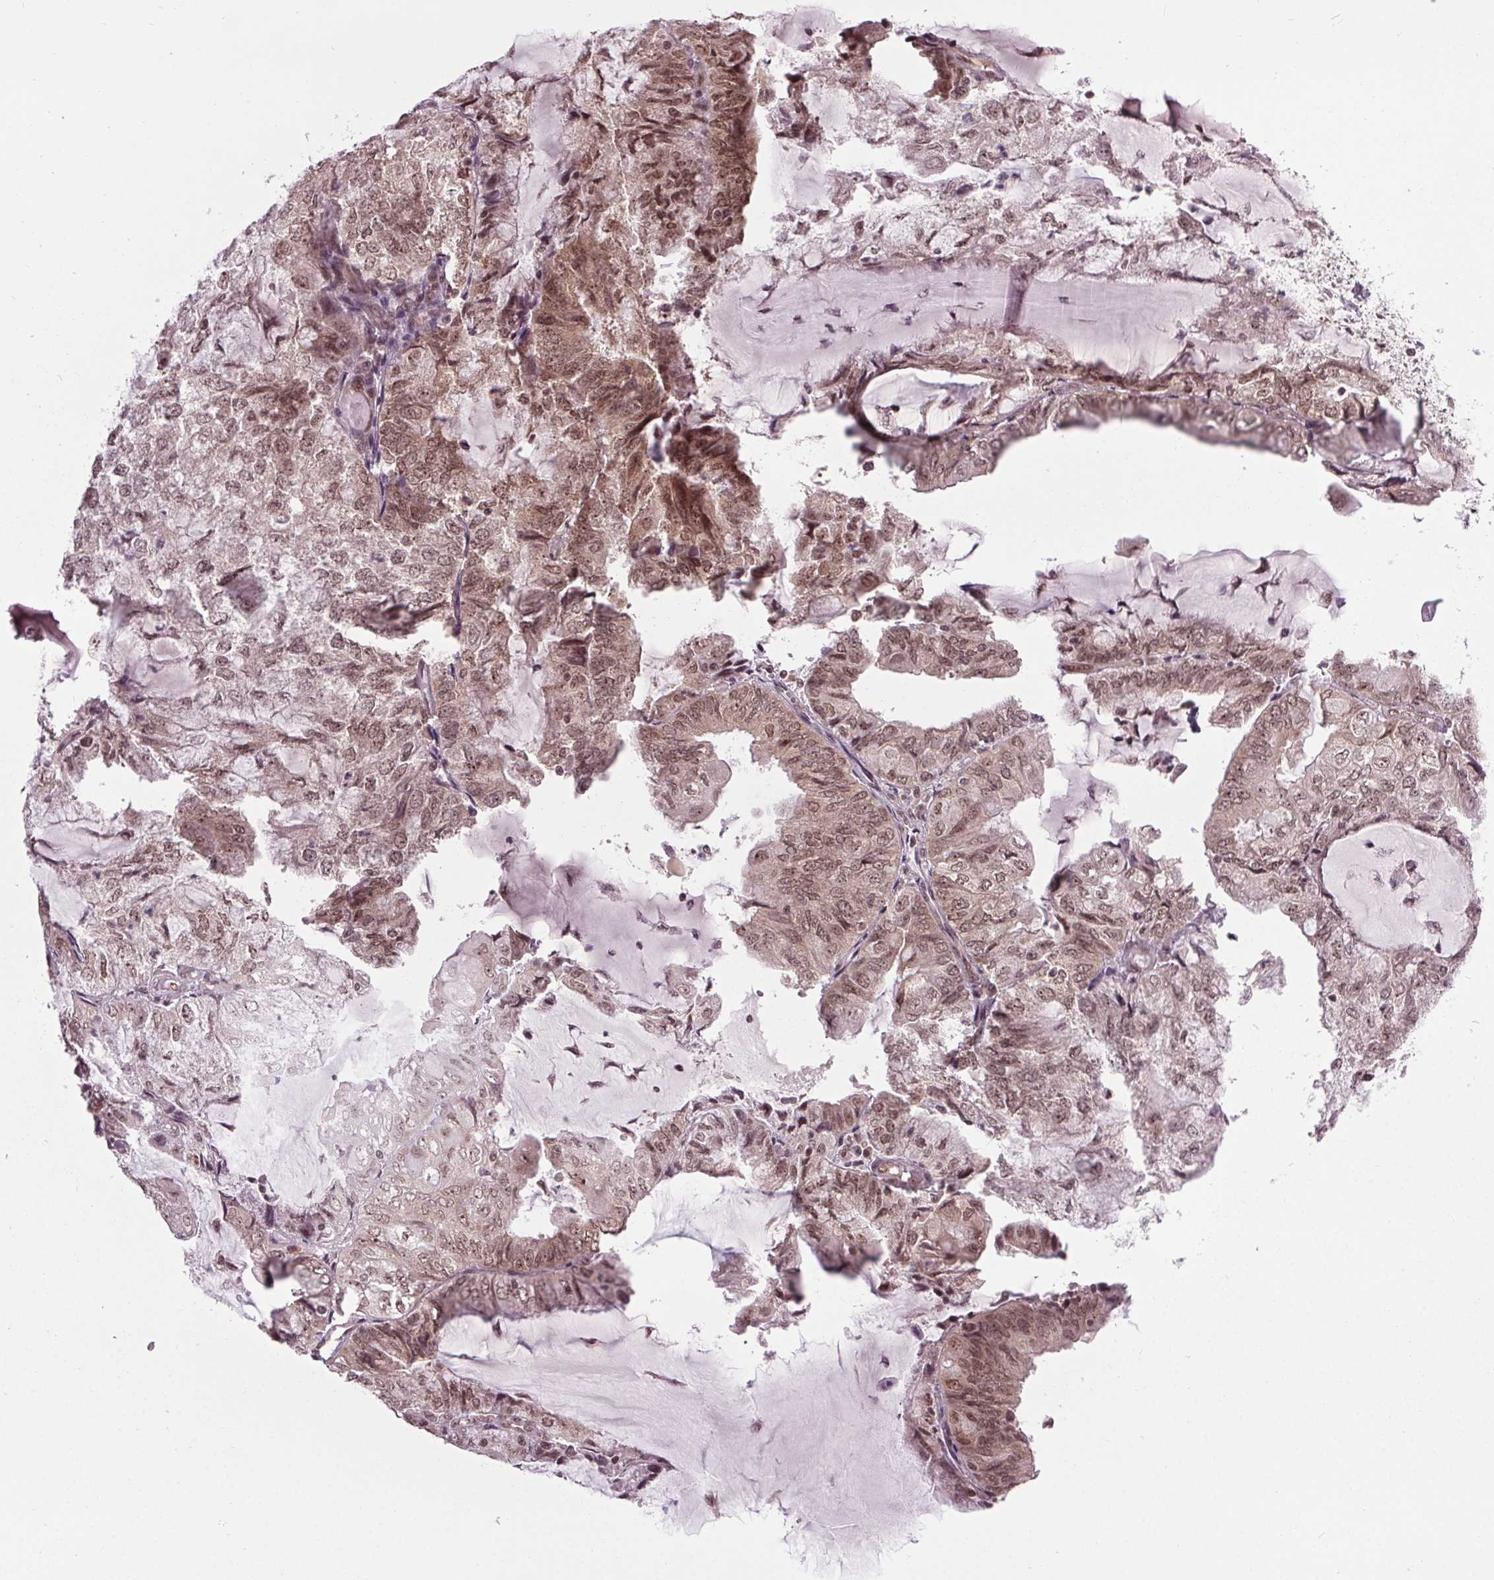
{"staining": {"intensity": "moderate", "quantity": ">75%", "location": "cytoplasmic/membranous,nuclear"}, "tissue": "endometrial cancer", "cell_type": "Tumor cells", "image_type": "cancer", "snomed": [{"axis": "morphology", "description": "Adenocarcinoma, NOS"}, {"axis": "topography", "description": "Endometrium"}], "caption": "Immunohistochemistry (IHC) of human endometrial adenocarcinoma reveals medium levels of moderate cytoplasmic/membranous and nuclear positivity in about >75% of tumor cells. (Stains: DAB in brown, nuclei in blue, Microscopy: brightfield microscopy at high magnification).", "gene": "DDX41", "patient": {"sex": "female", "age": 81}}